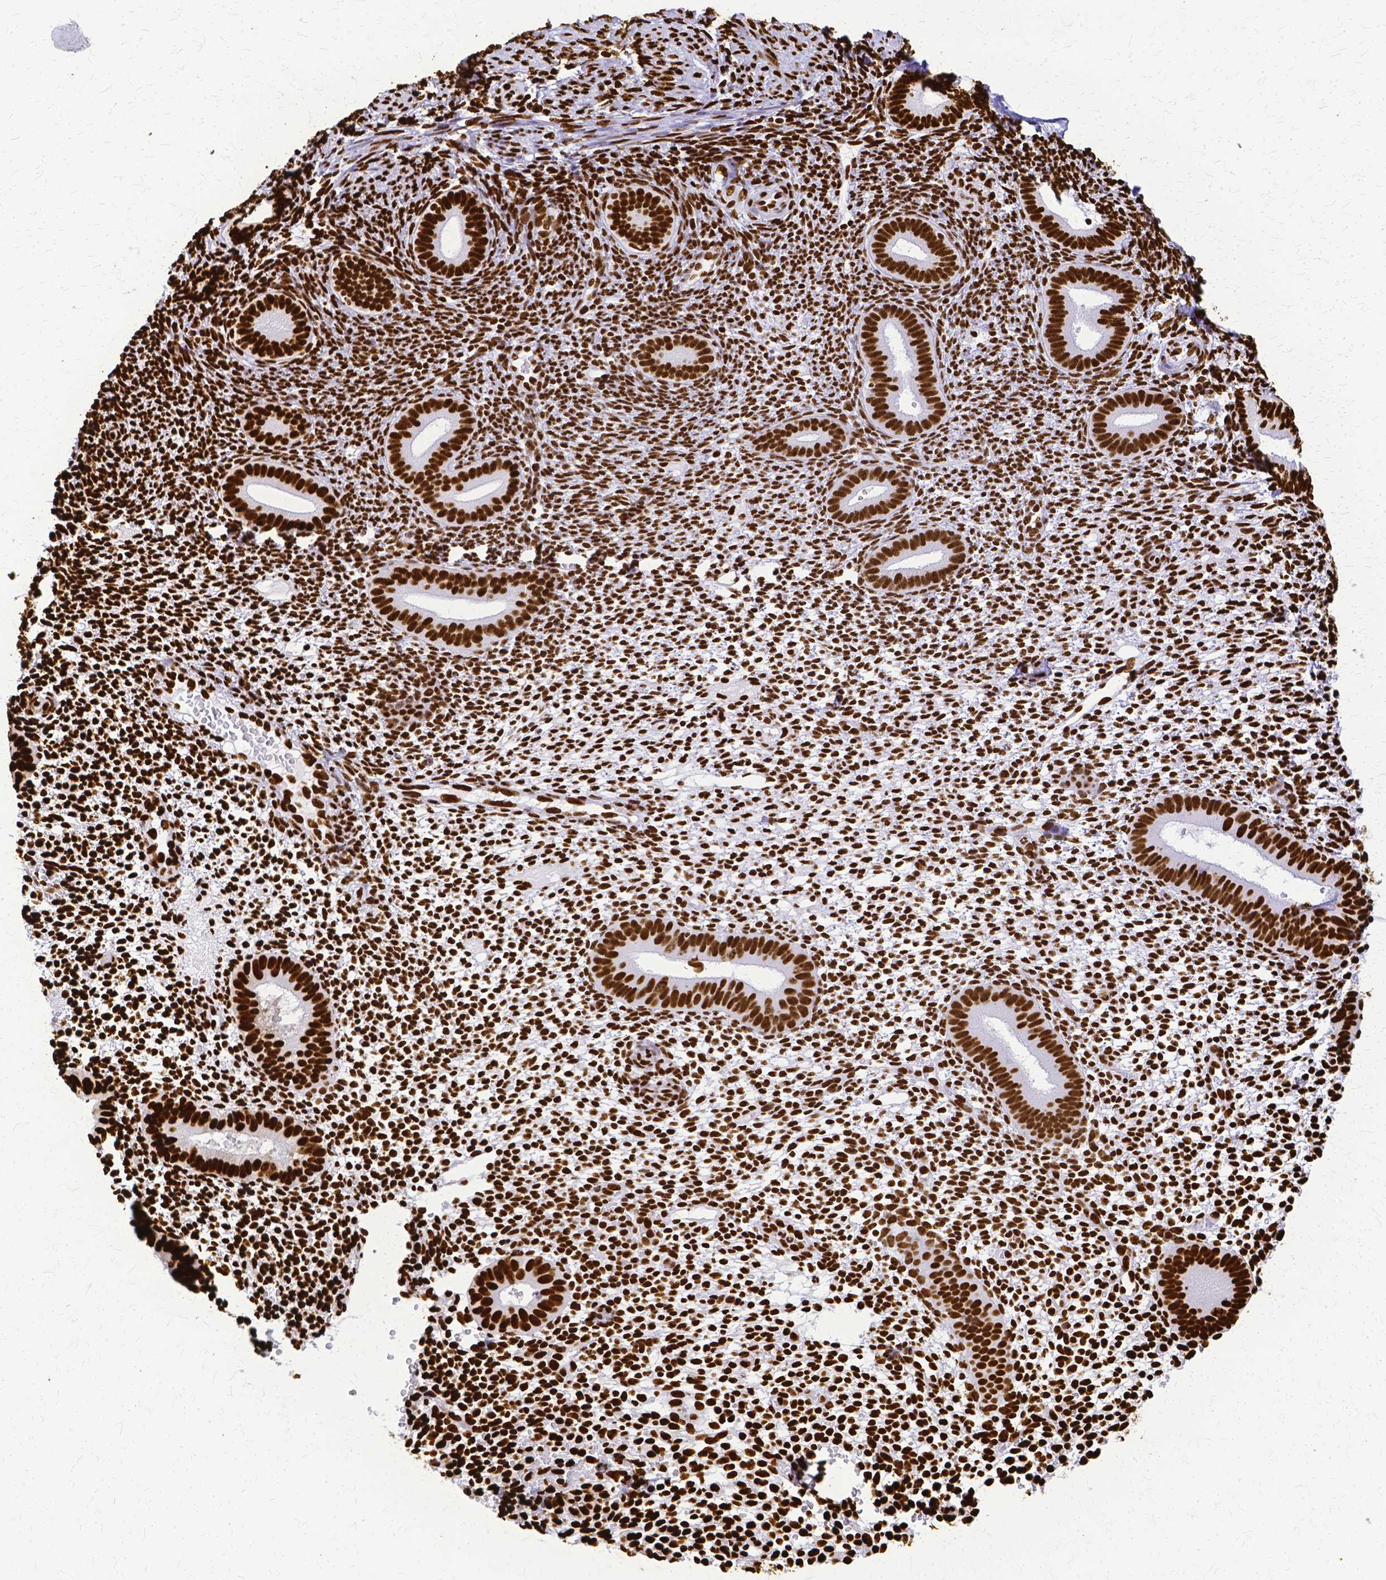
{"staining": {"intensity": "strong", "quantity": ">75%", "location": "nuclear"}, "tissue": "endometrium", "cell_type": "Cells in endometrial stroma", "image_type": "normal", "snomed": [{"axis": "morphology", "description": "Normal tissue, NOS"}, {"axis": "topography", "description": "Endometrium"}], "caption": "Endometrium stained with IHC demonstrates strong nuclear staining in about >75% of cells in endometrial stroma.", "gene": "SFPQ", "patient": {"sex": "female", "age": 40}}